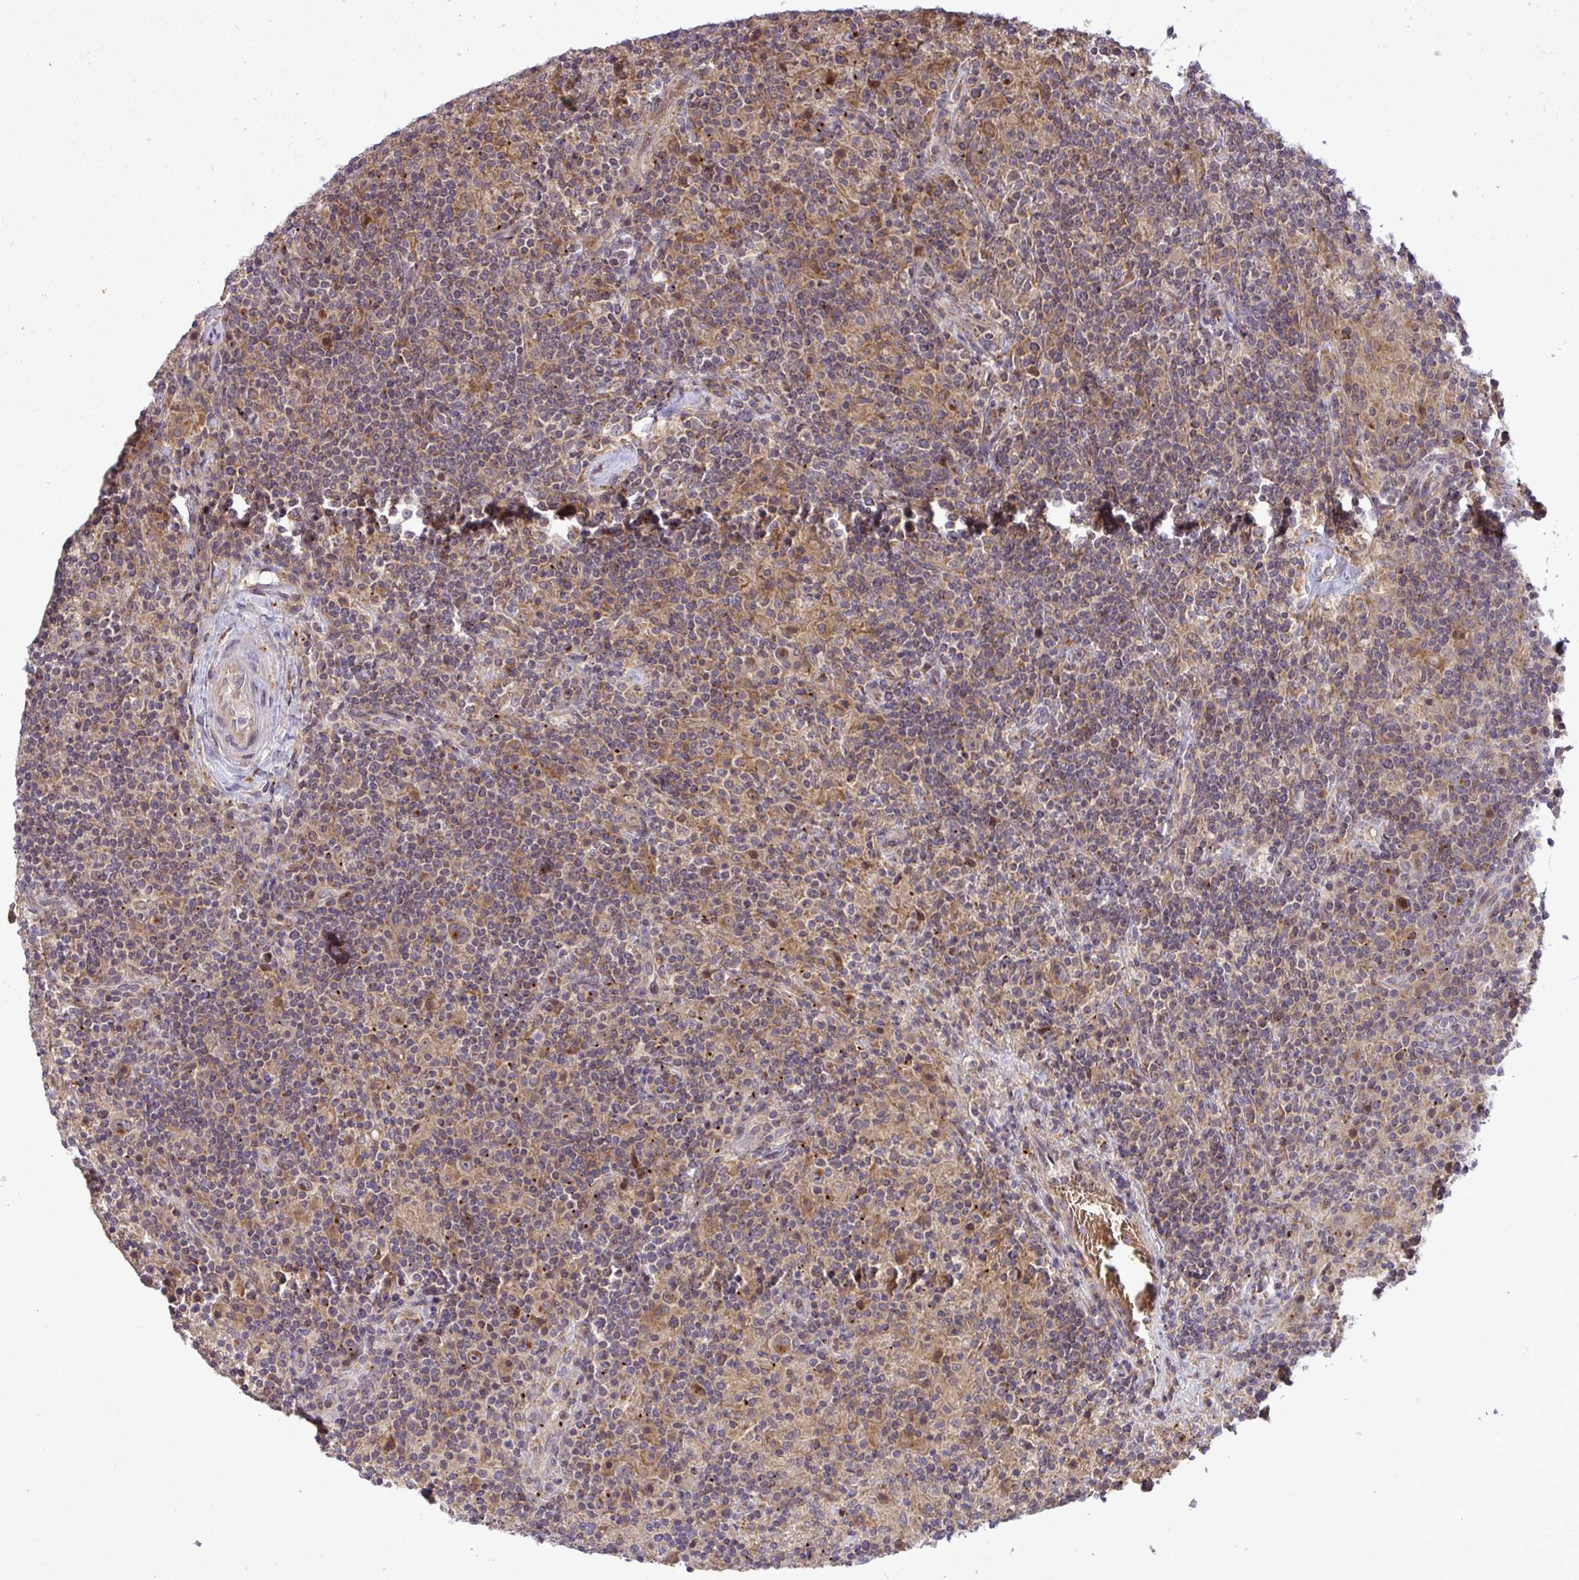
{"staining": {"intensity": "moderate", "quantity": ">75%", "location": "cytoplasmic/membranous"}, "tissue": "lymphoma", "cell_type": "Tumor cells", "image_type": "cancer", "snomed": [{"axis": "morphology", "description": "Hodgkin's disease, NOS"}, {"axis": "topography", "description": "Lymph node"}], "caption": "This micrograph exhibits Hodgkin's disease stained with immunohistochemistry to label a protein in brown. The cytoplasmic/membranous of tumor cells show moderate positivity for the protein. Nuclei are counter-stained blue.", "gene": "SLC9A6", "patient": {"sex": "male", "age": 70}}